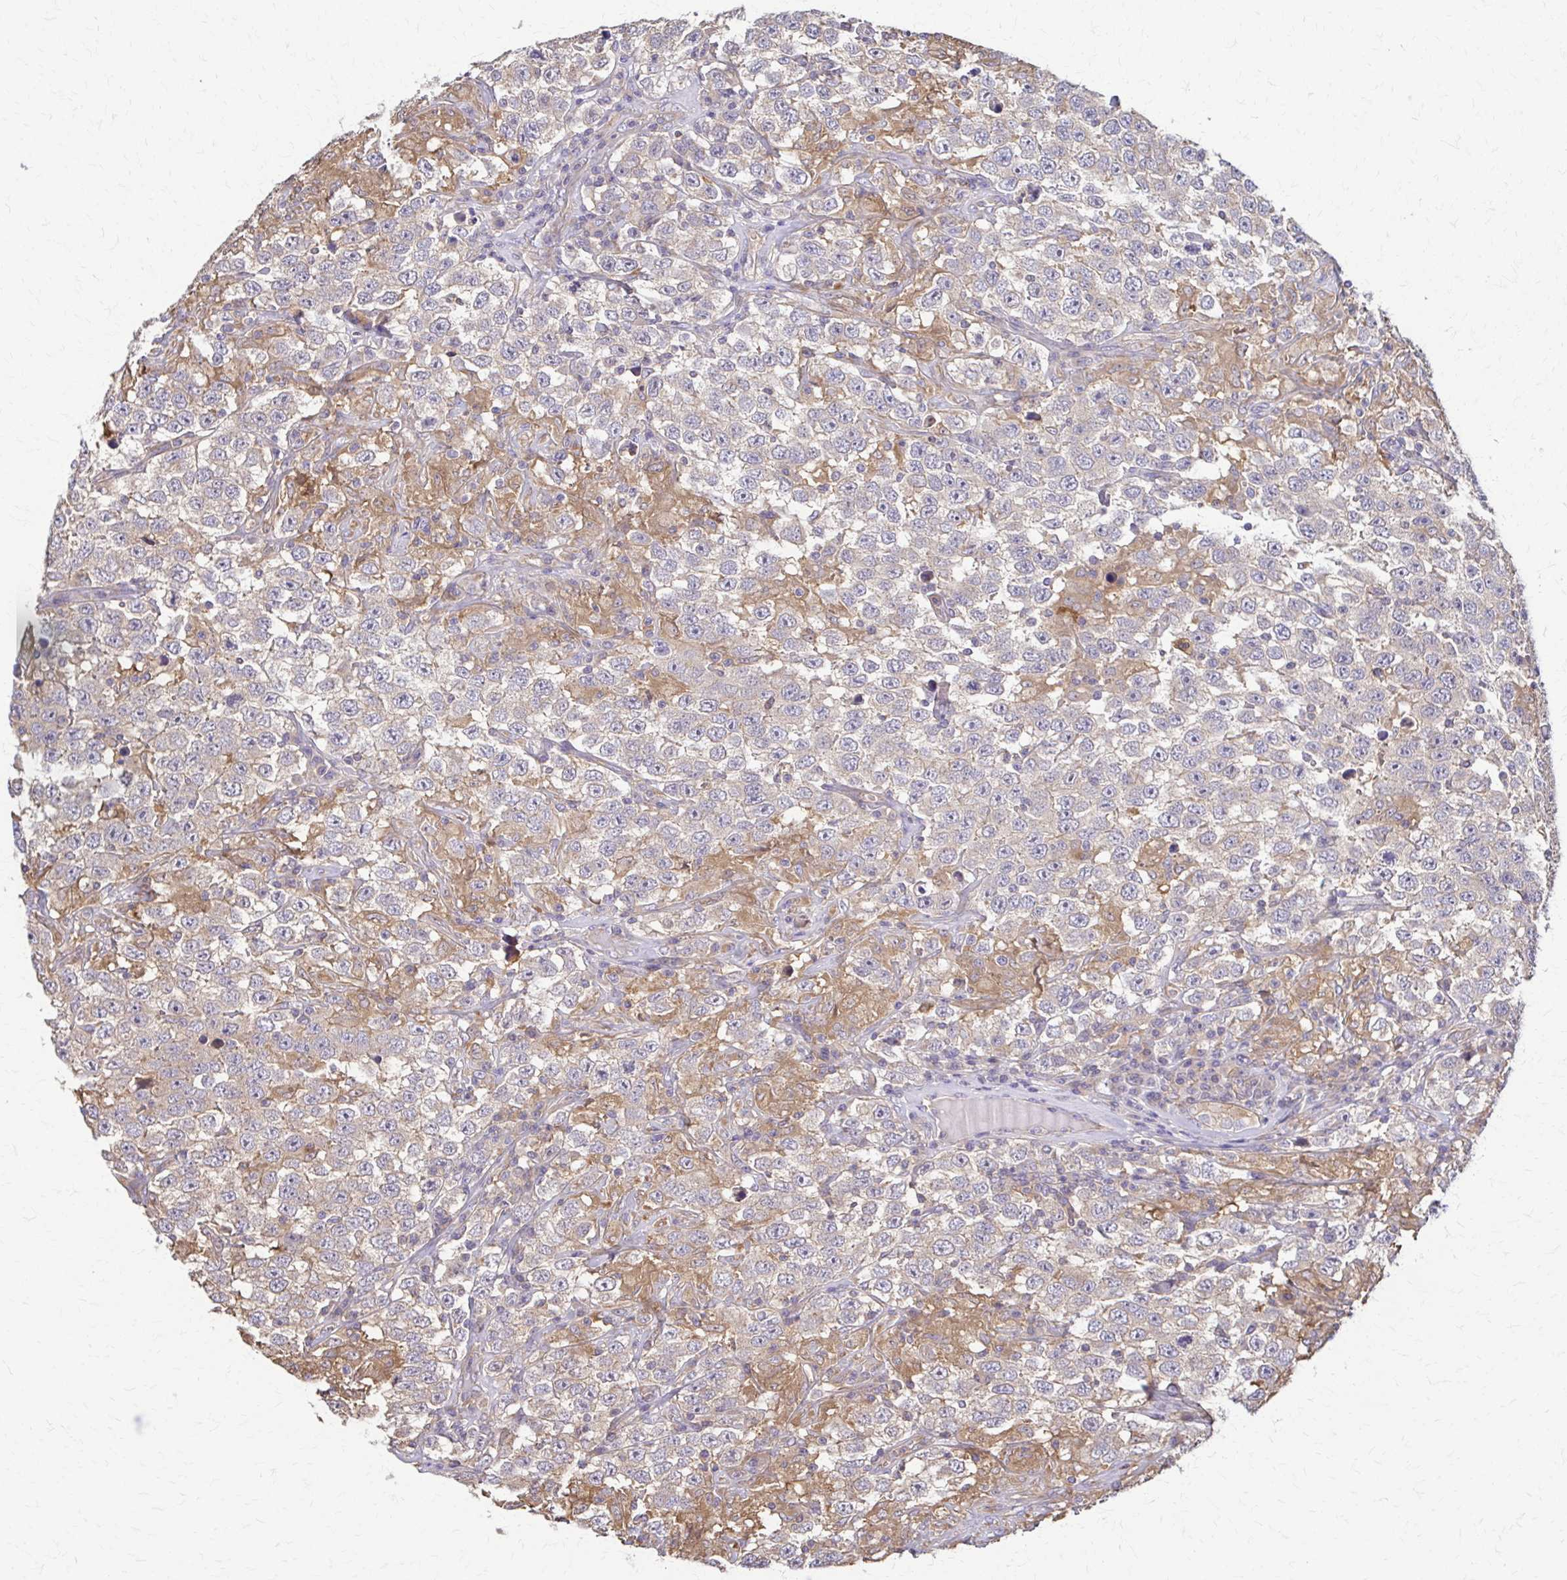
{"staining": {"intensity": "negative", "quantity": "none", "location": "none"}, "tissue": "testis cancer", "cell_type": "Tumor cells", "image_type": "cancer", "snomed": [{"axis": "morphology", "description": "Seminoma, NOS"}, {"axis": "topography", "description": "Testis"}], "caption": "High magnification brightfield microscopy of seminoma (testis) stained with DAB (brown) and counterstained with hematoxylin (blue): tumor cells show no significant expression.", "gene": "DSP", "patient": {"sex": "male", "age": 41}}